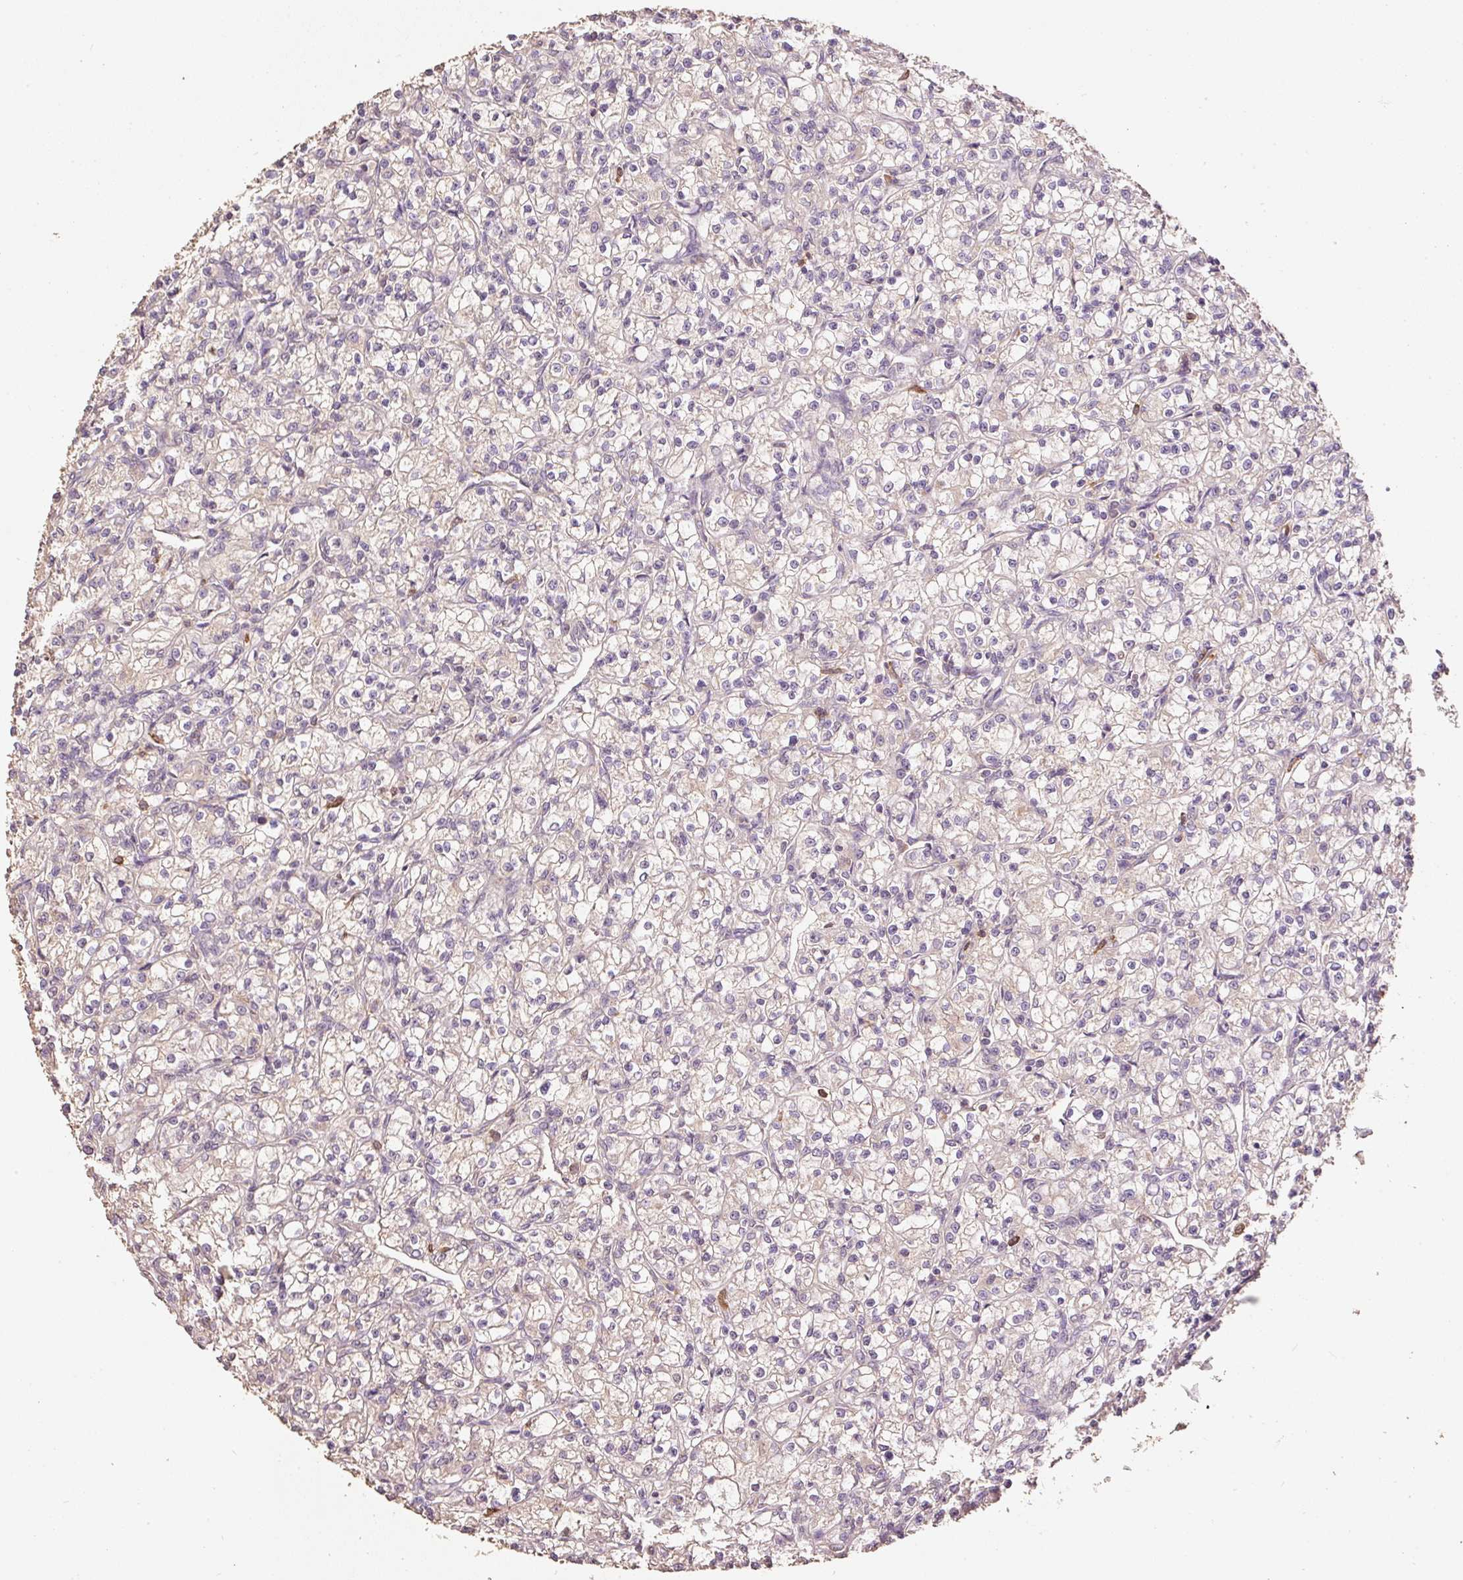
{"staining": {"intensity": "negative", "quantity": "none", "location": "none"}, "tissue": "renal cancer", "cell_type": "Tumor cells", "image_type": "cancer", "snomed": [{"axis": "morphology", "description": "Adenocarcinoma, NOS"}, {"axis": "topography", "description": "Kidney"}], "caption": "Immunohistochemical staining of renal cancer (adenocarcinoma) demonstrates no significant expression in tumor cells.", "gene": "HERC2", "patient": {"sex": "female", "age": 59}}